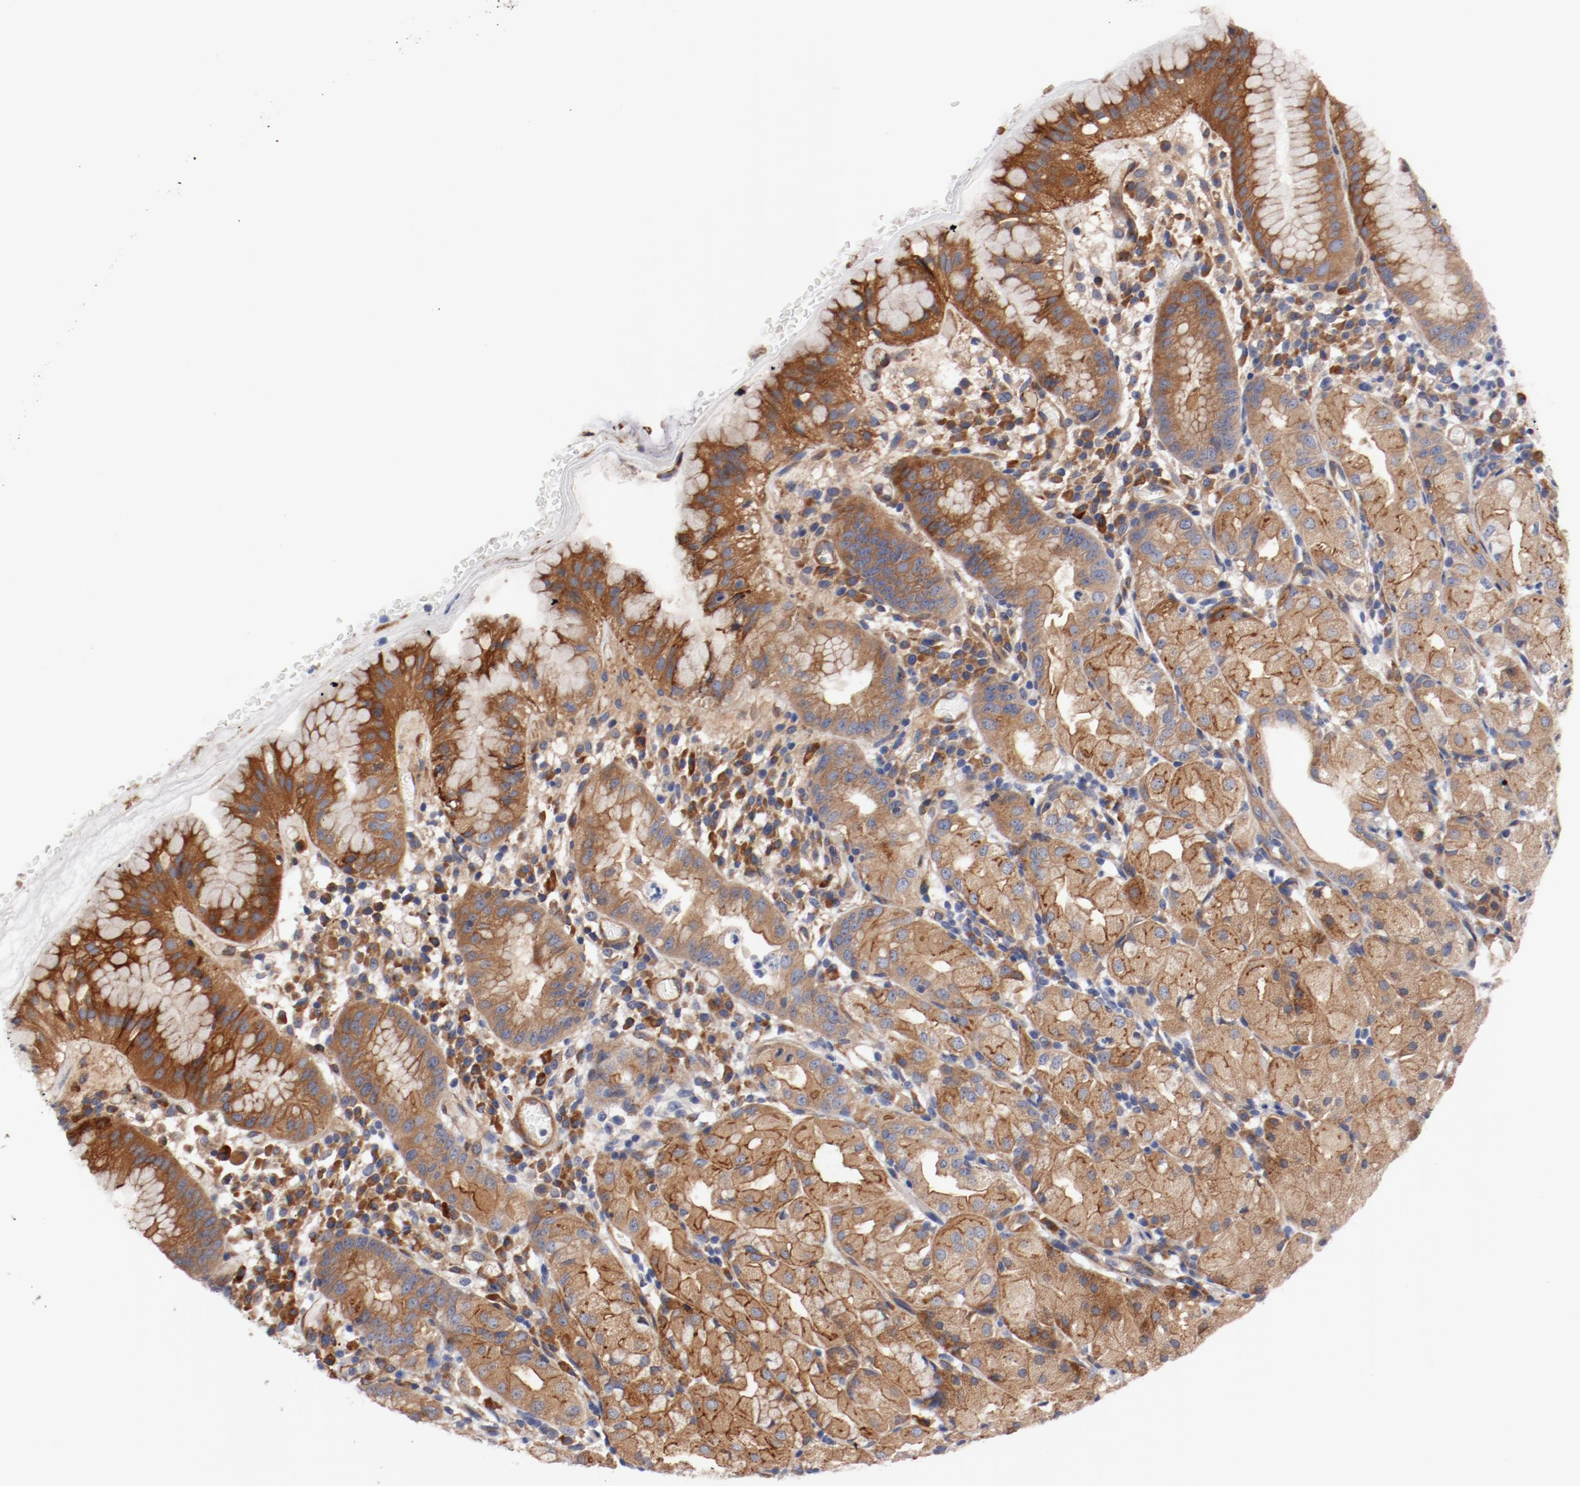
{"staining": {"intensity": "moderate", "quantity": ">75%", "location": "cytoplasmic/membranous"}, "tissue": "stomach", "cell_type": "Glandular cells", "image_type": "normal", "snomed": [{"axis": "morphology", "description": "Normal tissue, NOS"}, {"axis": "topography", "description": "Stomach"}, {"axis": "topography", "description": "Stomach, lower"}], "caption": "DAB (3,3'-diaminobenzidine) immunohistochemical staining of benign human stomach demonstrates moderate cytoplasmic/membranous protein expression in about >75% of glandular cells.", "gene": "PITPNM2", "patient": {"sex": "female", "age": 75}}